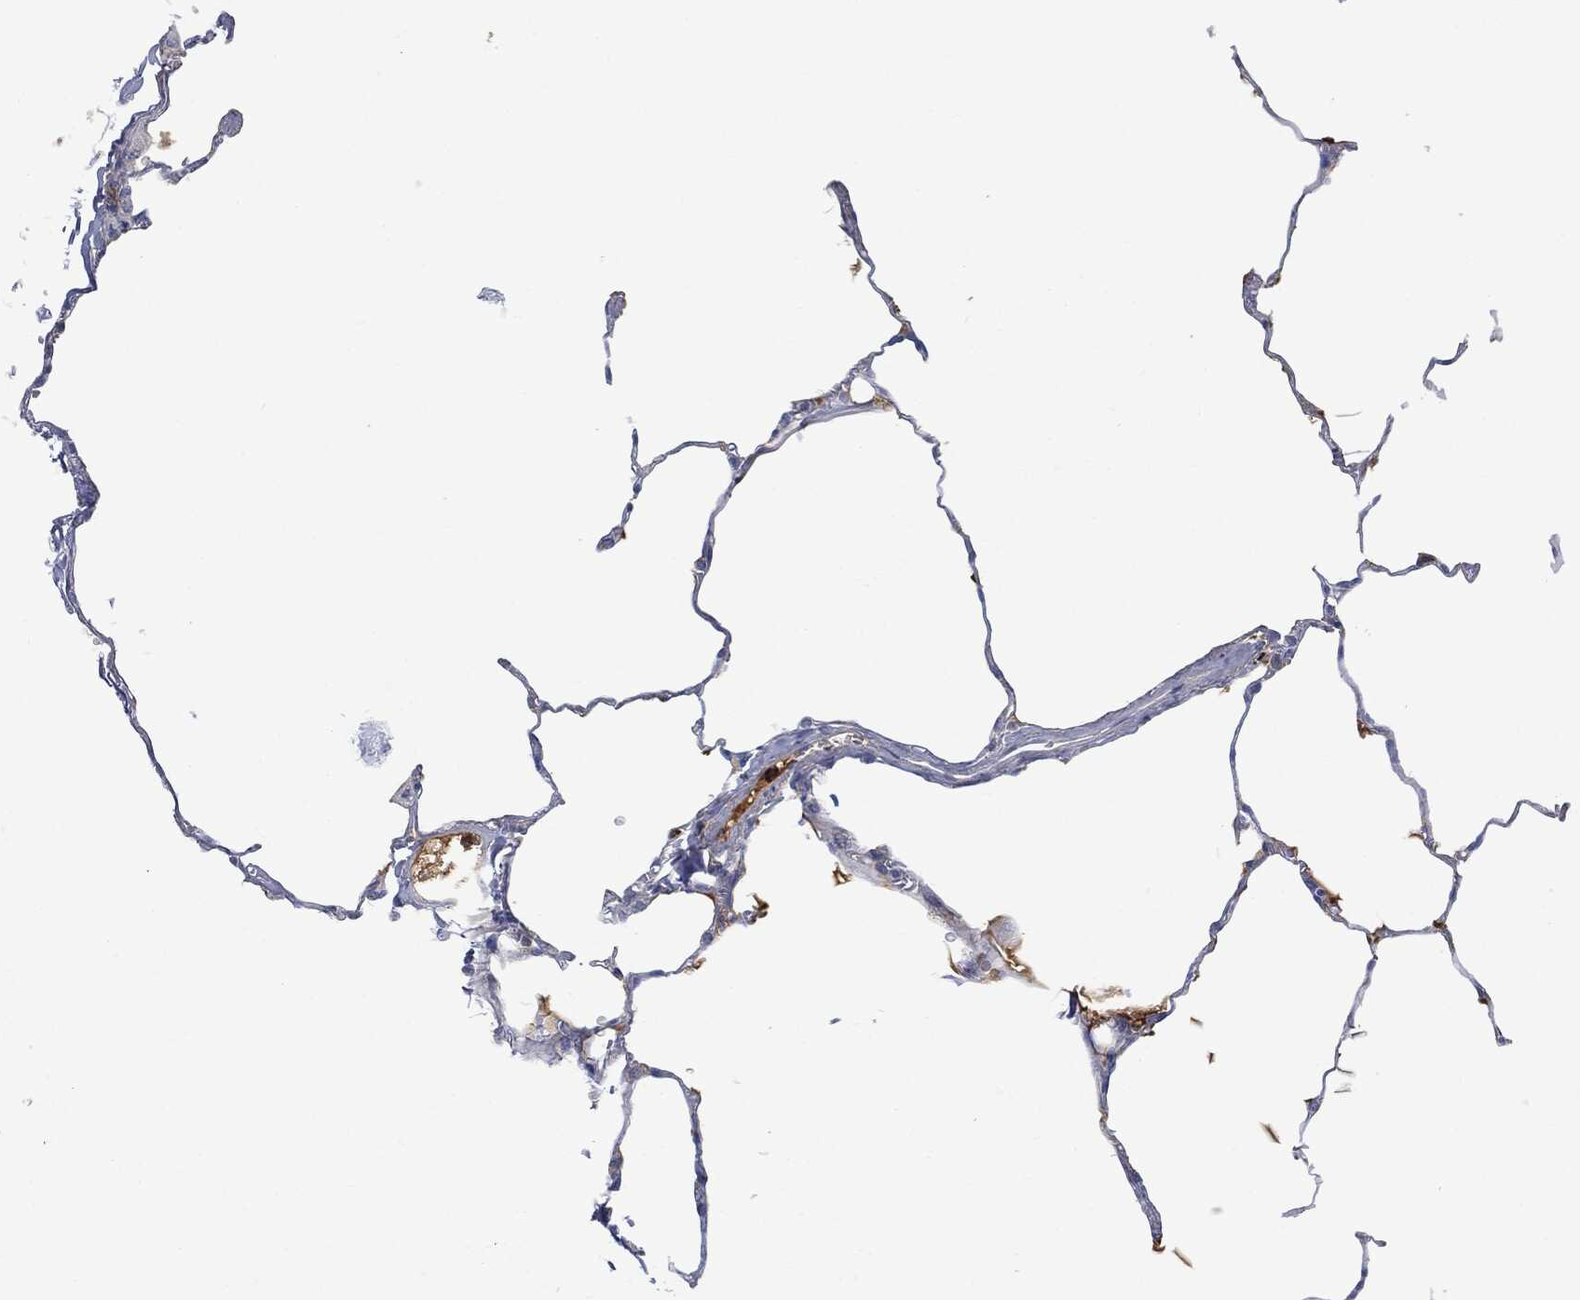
{"staining": {"intensity": "moderate", "quantity": "<25%", "location": "cytoplasmic/membranous"}, "tissue": "lung", "cell_type": "Alveolar cells", "image_type": "normal", "snomed": [{"axis": "morphology", "description": "Normal tissue, NOS"}, {"axis": "morphology", "description": "Adenocarcinoma, metastatic, NOS"}, {"axis": "topography", "description": "Lung"}], "caption": "Immunohistochemical staining of normal human lung shows moderate cytoplasmic/membranous protein staining in about <25% of alveolar cells. (IHC, brightfield microscopy, high magnification).", "gene": "BTK", "patient": {"sex": "male", "age": 45}}